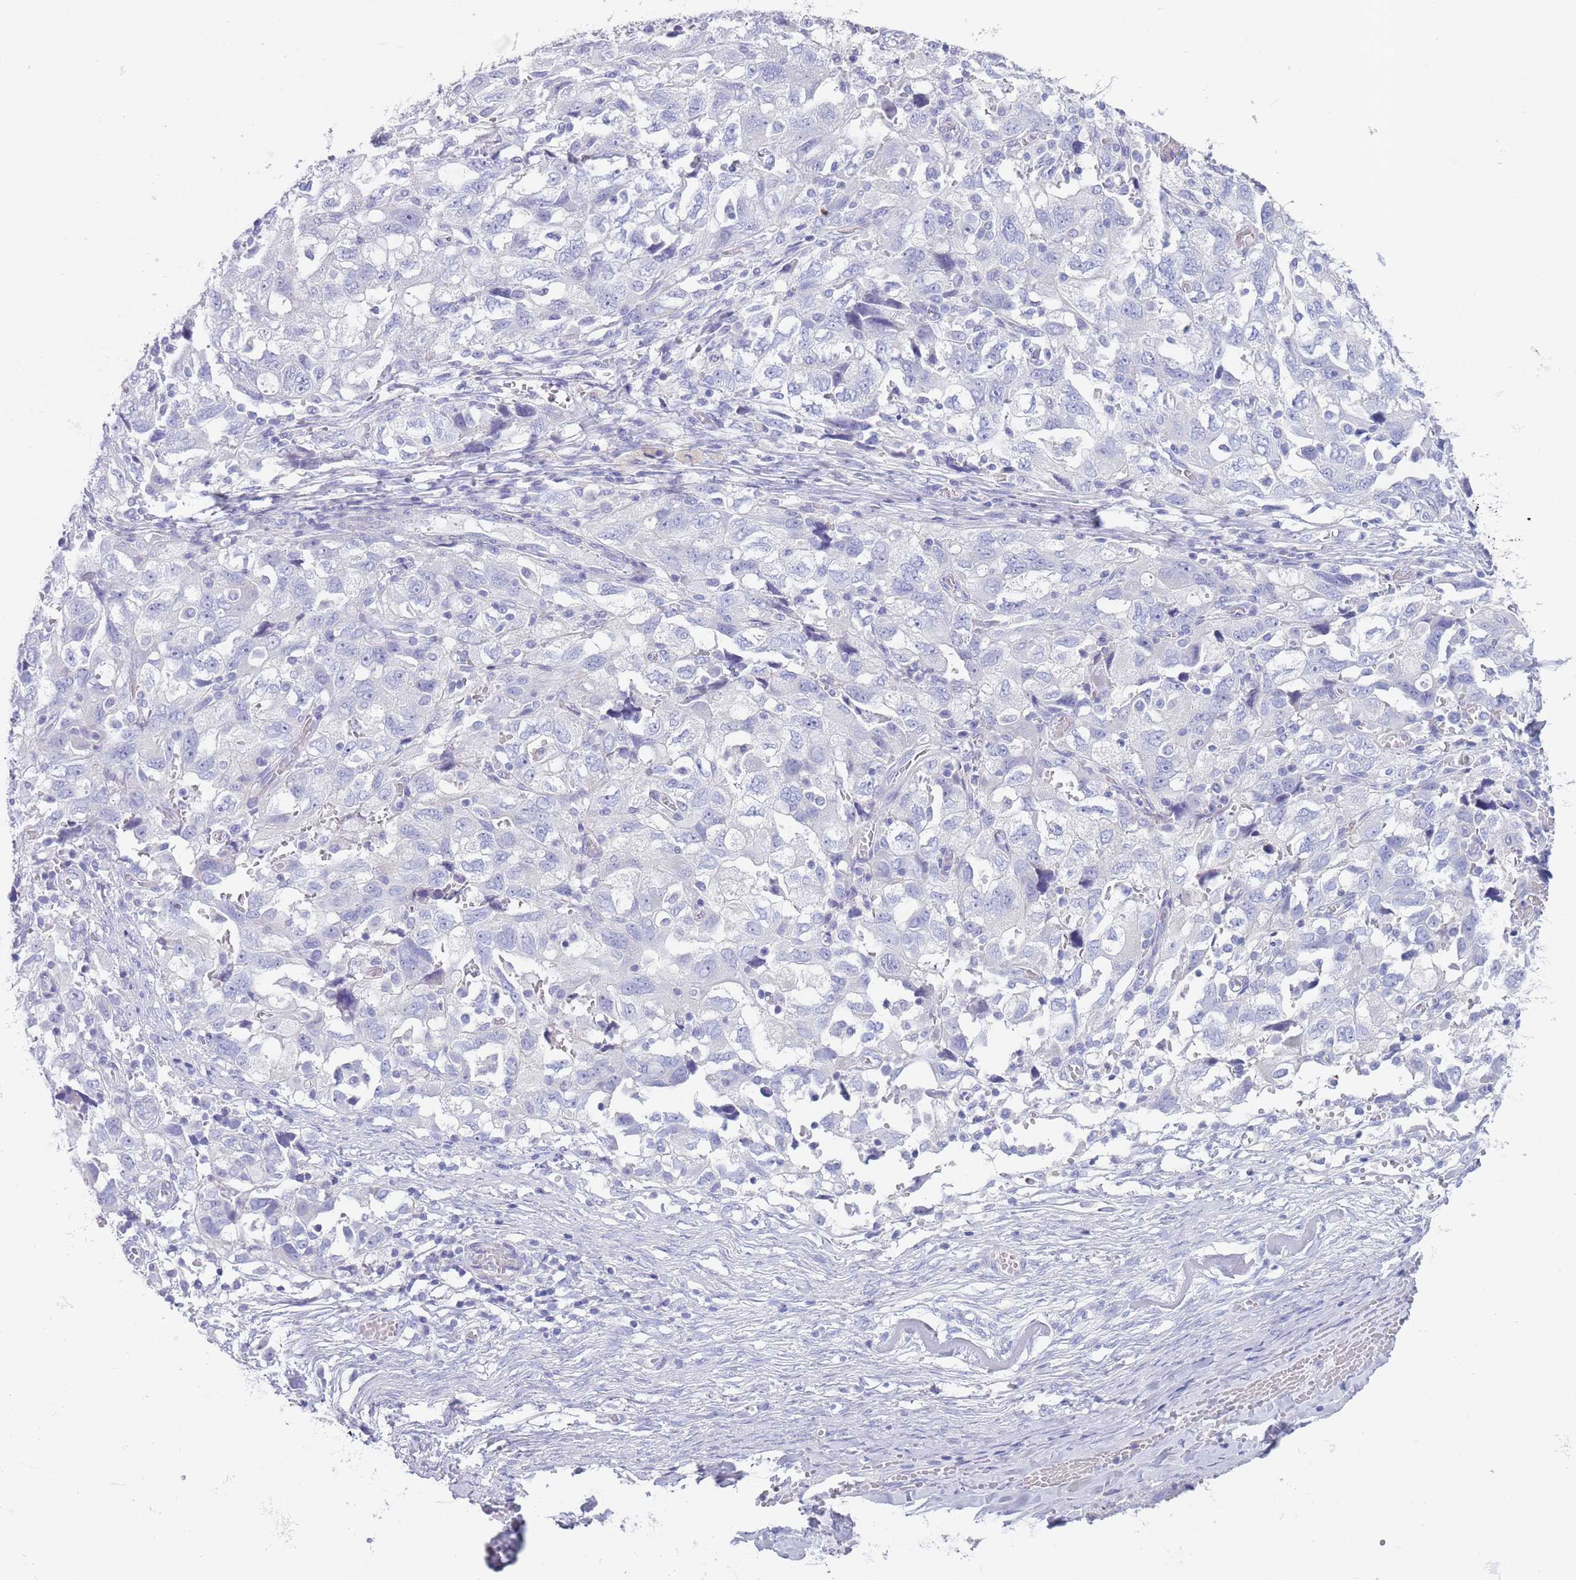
{"staining": {"intensity": "negative", "quantity": "none", "location": "none"}, "tissue": "ovarian cancer", "cell_type": "Tumor cells", "image_type": "cancer", "snomed": [{"axis": "morphology", "description": "Carcinoma, NOS"}, {"axis": "morphology", "description": "Cystadenocarcinoma, serous, NOS"}, {"axis": "topography", "description": "Ovary"}], "caption": "Immunohistochemistry (IHC) of ovarian cancer exhibits no expression in tumor cells.", "gene": "CPXM2", "patient": {"sex": "female", "age": 69}}